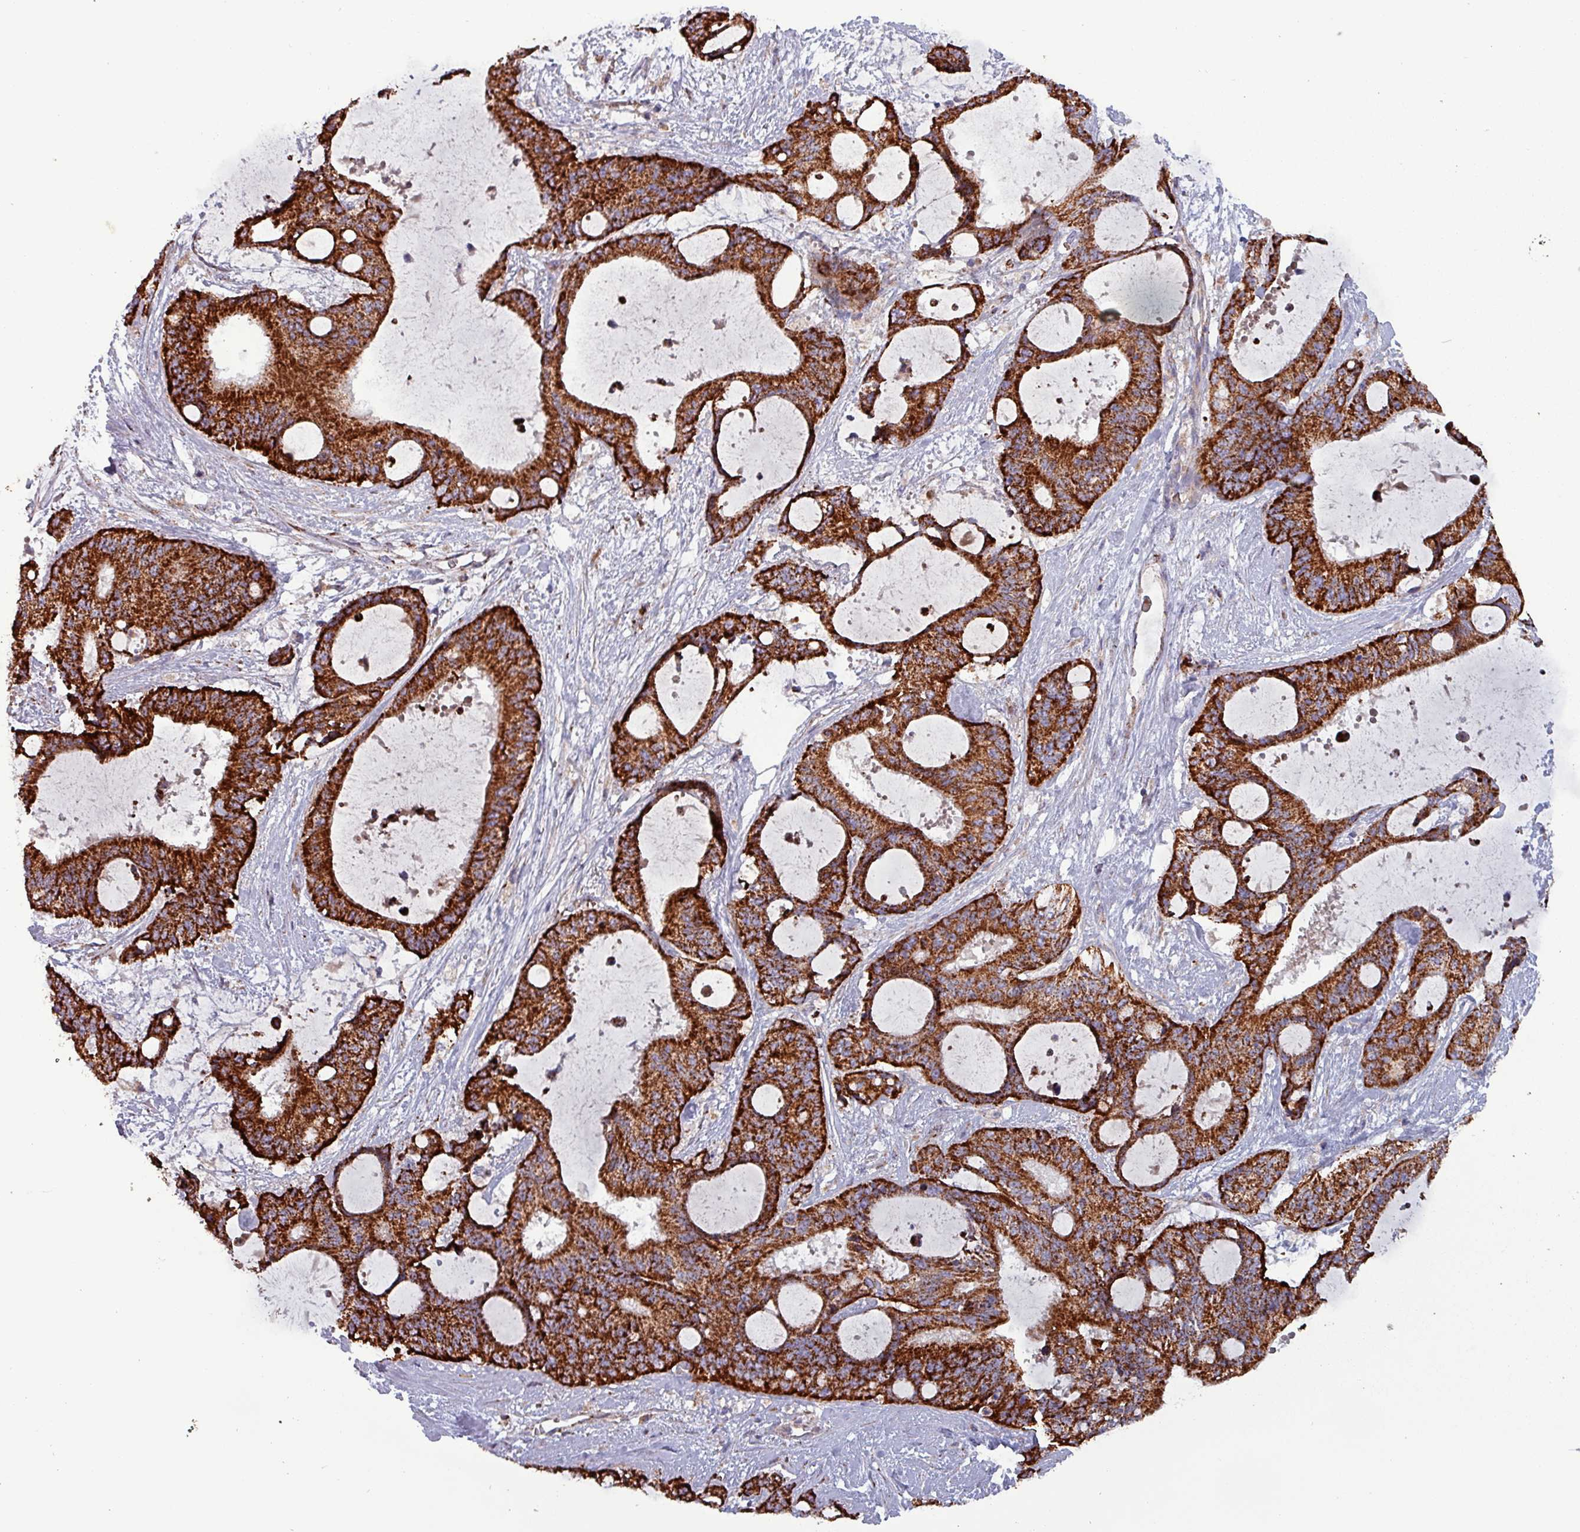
{"staining": {"intensity": "strong", "quantity": ">75%", "location": "cytoplasmic/membranous"}, "tissue": "liver cancer", "cell_type": "Tumor cells", "image_type": "cancer", "snomed": [{"axis": "morphology", "description": "Normal tissue, NOS"}, {"axis": "morphology", "description": "Cholangiocarcinoma"}, {"axis": "topography", "description": "Liver"}, {"axis": "topography", "description": "Peripheral nerve tissue"}], "caption": "Strong cytoplasmic/membranous positivity is identified in about >75% of tumor cells in cholangiocarcinoma (liver).", "gene": "ZNF322", "patient": {"sex": "female", "age": 73}}